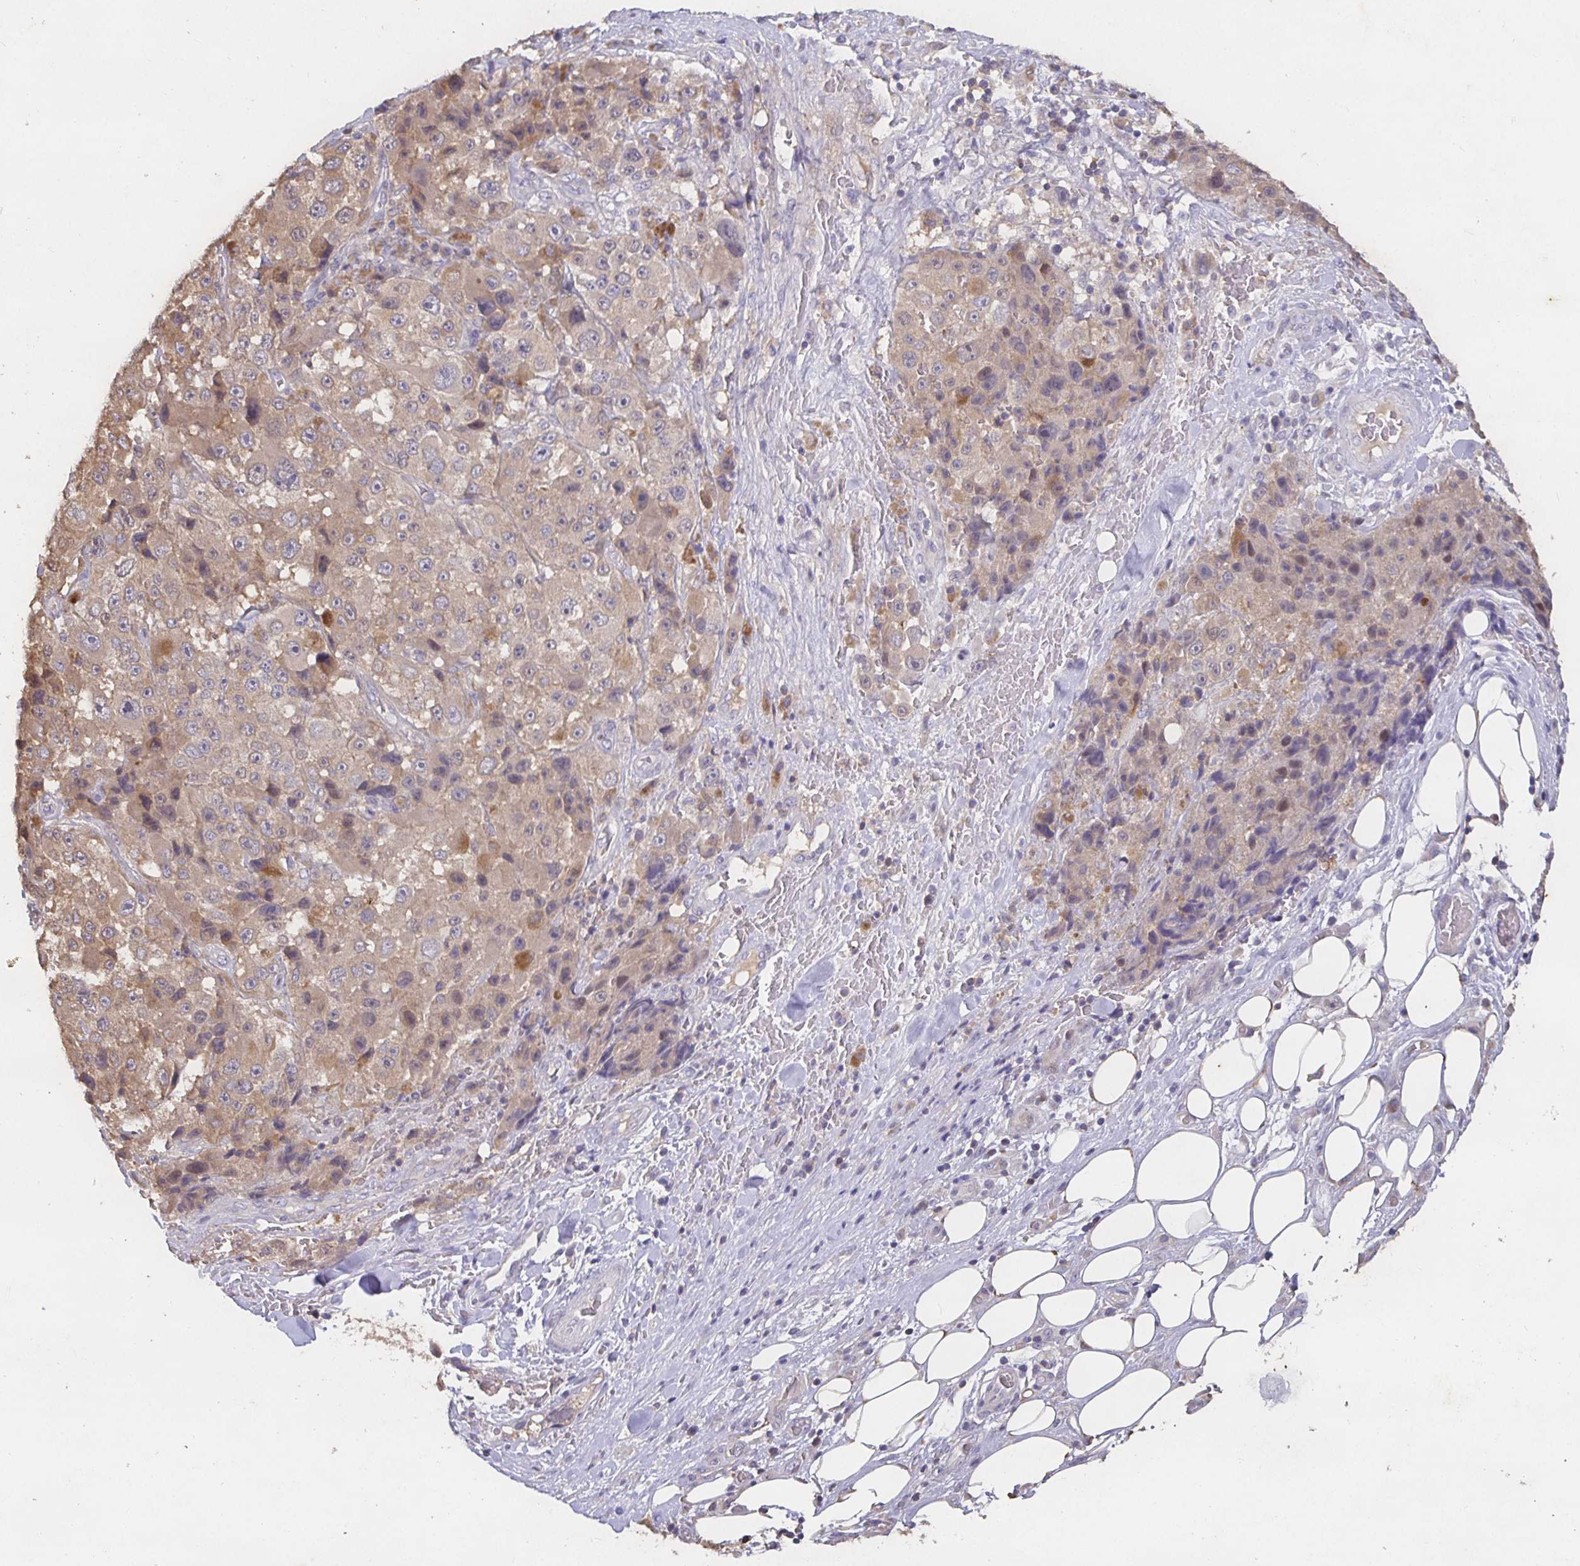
{"staining": {"intensity": "moderate", "quantity": ">75%", "location": "cytoplasmic/membranous"}, "tissue": "melanoma", "cell_type": "Tumor cells", "image_type": "cancer", "snomed": [{"axis": "morphology", "description": "Malignant melanoma, Metastatic site"}, {"axis": "topography", "description": "Lymph node"}], "caption": "This is an image of immunohistochemistry staining of malignant melanoma (metastatic site), which shows moderate positivity in the cytoplasmic/membranous of tumor cells.", "gene": "SHISA4", "patient": {"sex": "male", "age": 62}}